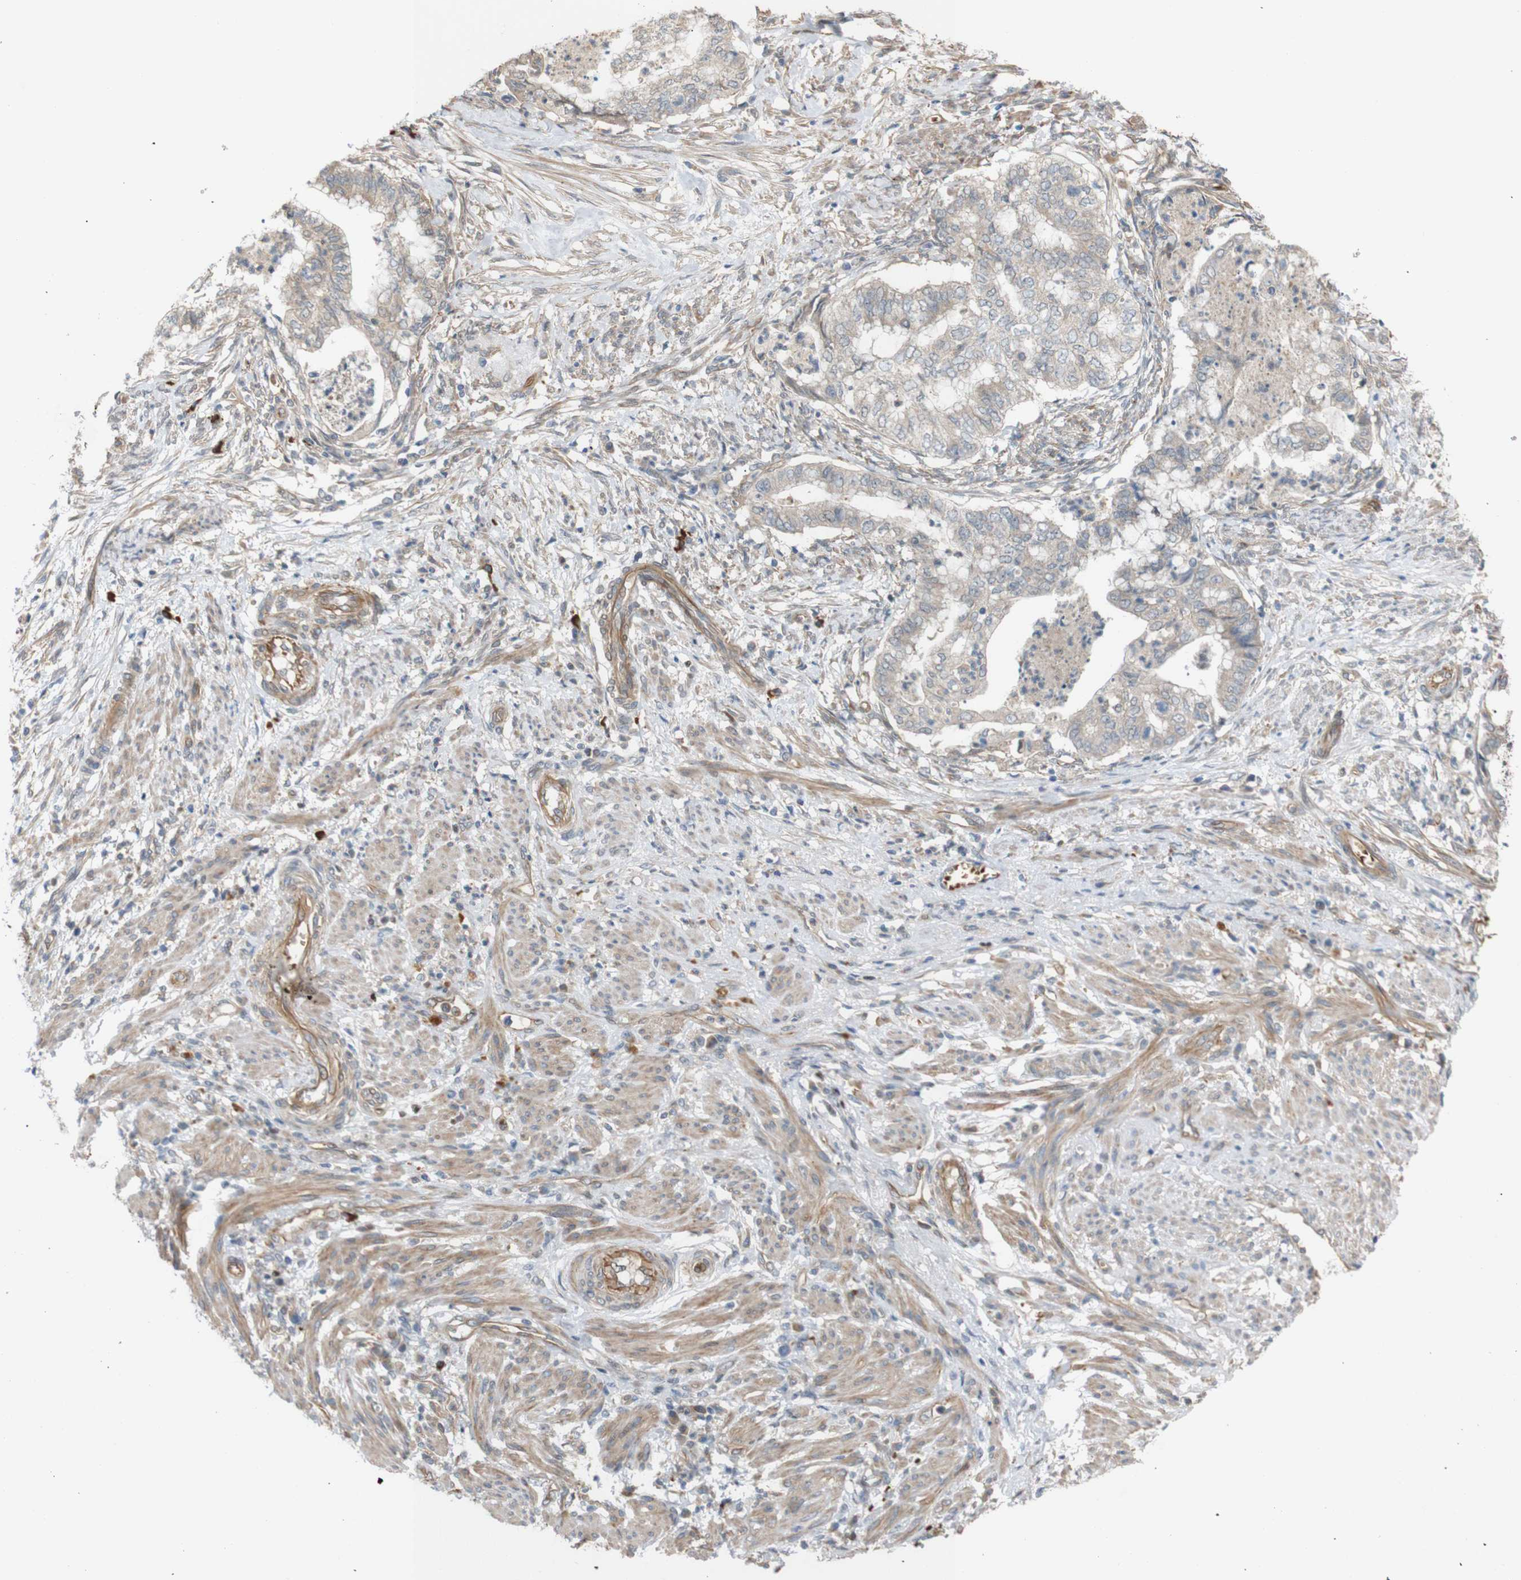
{"staining": {"intensity": "weak", "quantity": "25%-75%", "location": "cytoplasmic/membranous"}, "tissue": "endometrial cancer", "cell_type": "Tumor cells", "image_type": "cancer", "snomed": [{"axis": "morphology", "description": "Necrosis, NOS"}, {"axis": "morphology", "description": "Adenocarcinoma, NOS"}, {"axis": "topography", "description": "Endometrium"}], "caption": "Weak cytoplasmic/membranous protein expression is present in about 25%-75% of tumor cells in endometrial cancer (adenocarcinoma).", "gene": "RPTOR", "patient": {"sex": "female", "age": 79}}